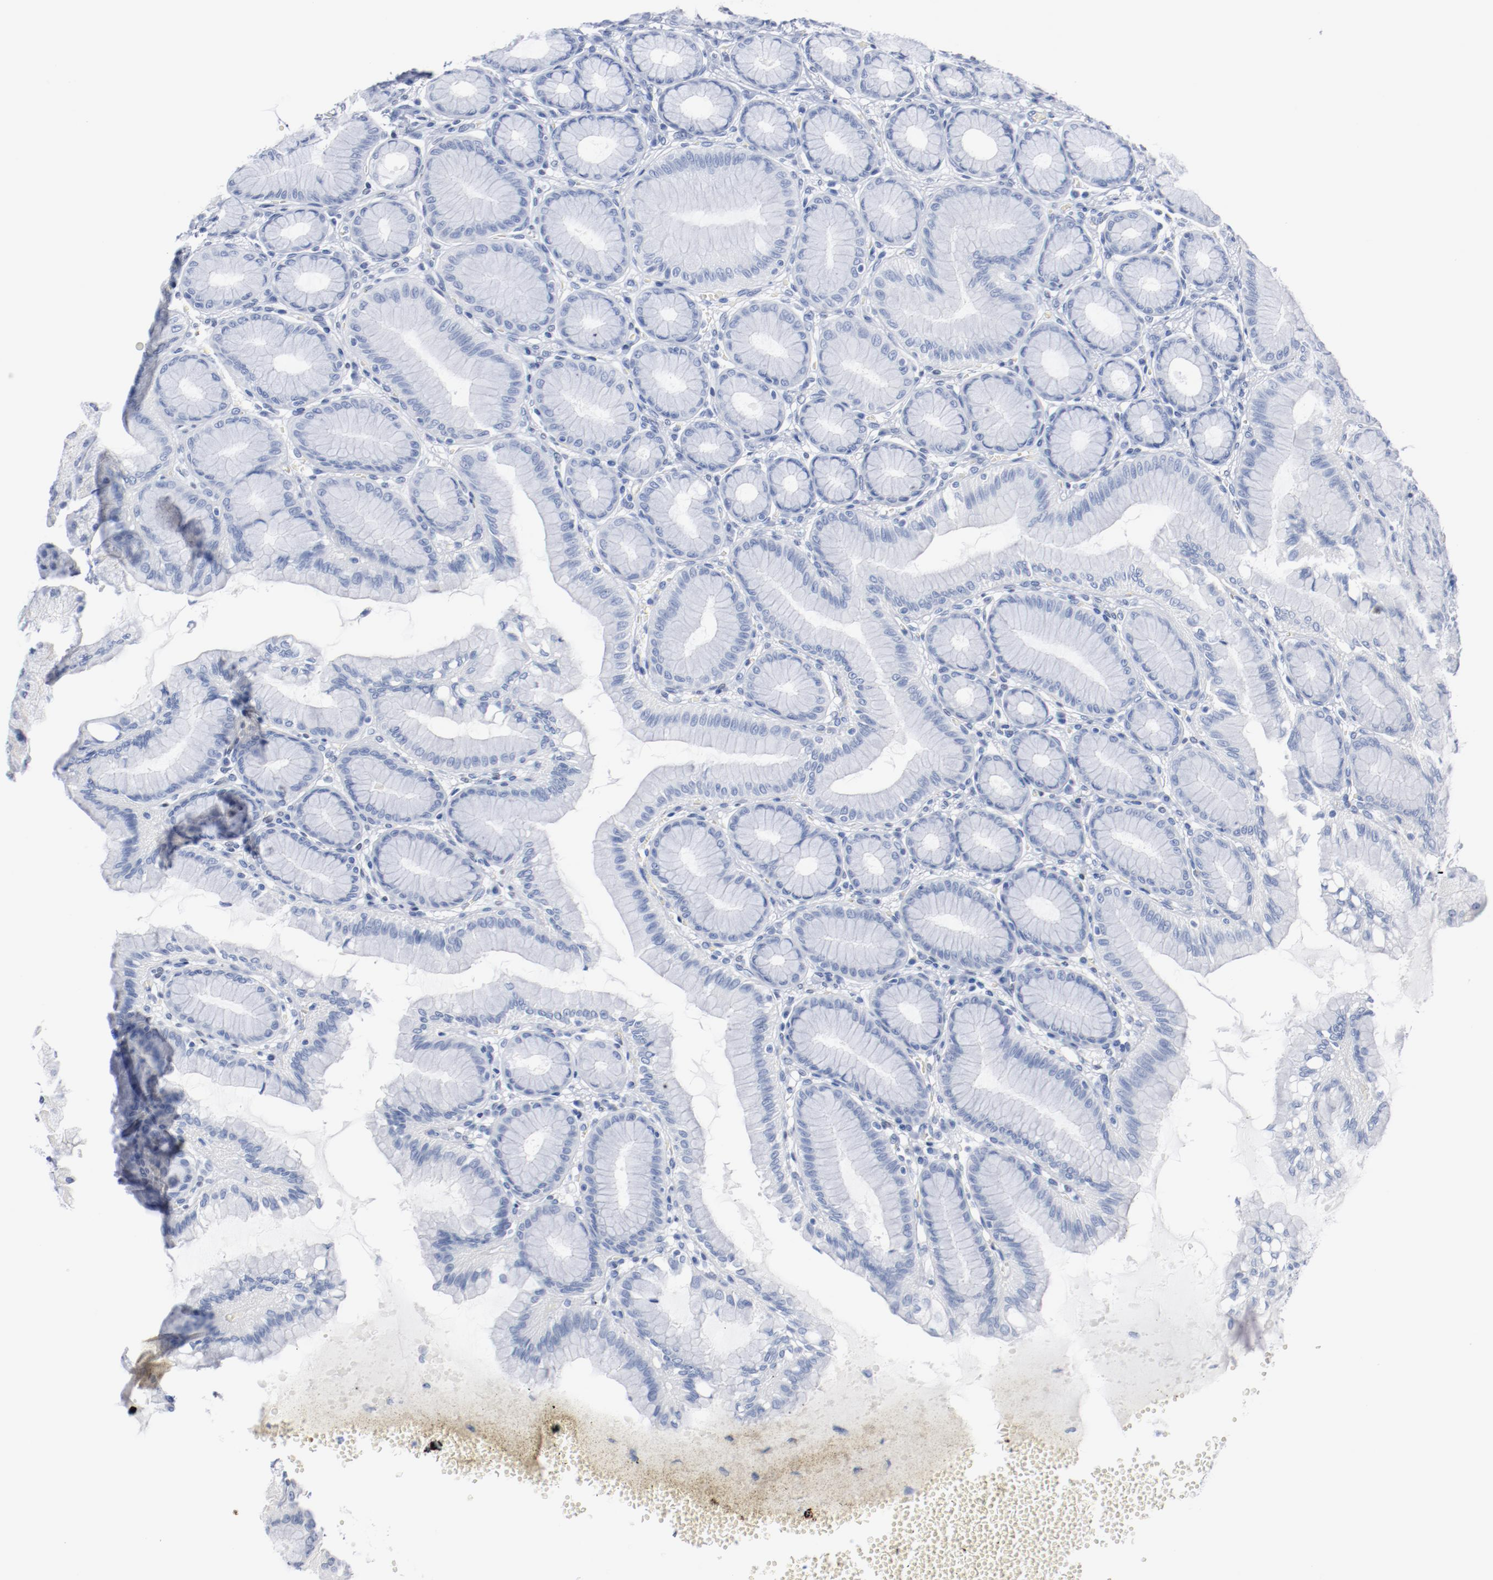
{"staining": {"intensity": "negative", "quantity": "none", "location": "none"}, "tissue": "stomach", "cell_type": "Glandular cells", "image_type": "normal", "snomed": [{"axis": "morphology", "description": "Normal tissue, NOS"}, {"axis": "topography", "description": "Stomach"}, {"axis": "topography", "description": "Stomach, lower"}], "caption": "Immunohistochemistry of unremarkable stomach demonstrates no positivity in glandular cells. (DAB IHC with hematoxylin counter stain).", "gene": "ZEB2", "patient": {"sex": "male", "age": 76}}